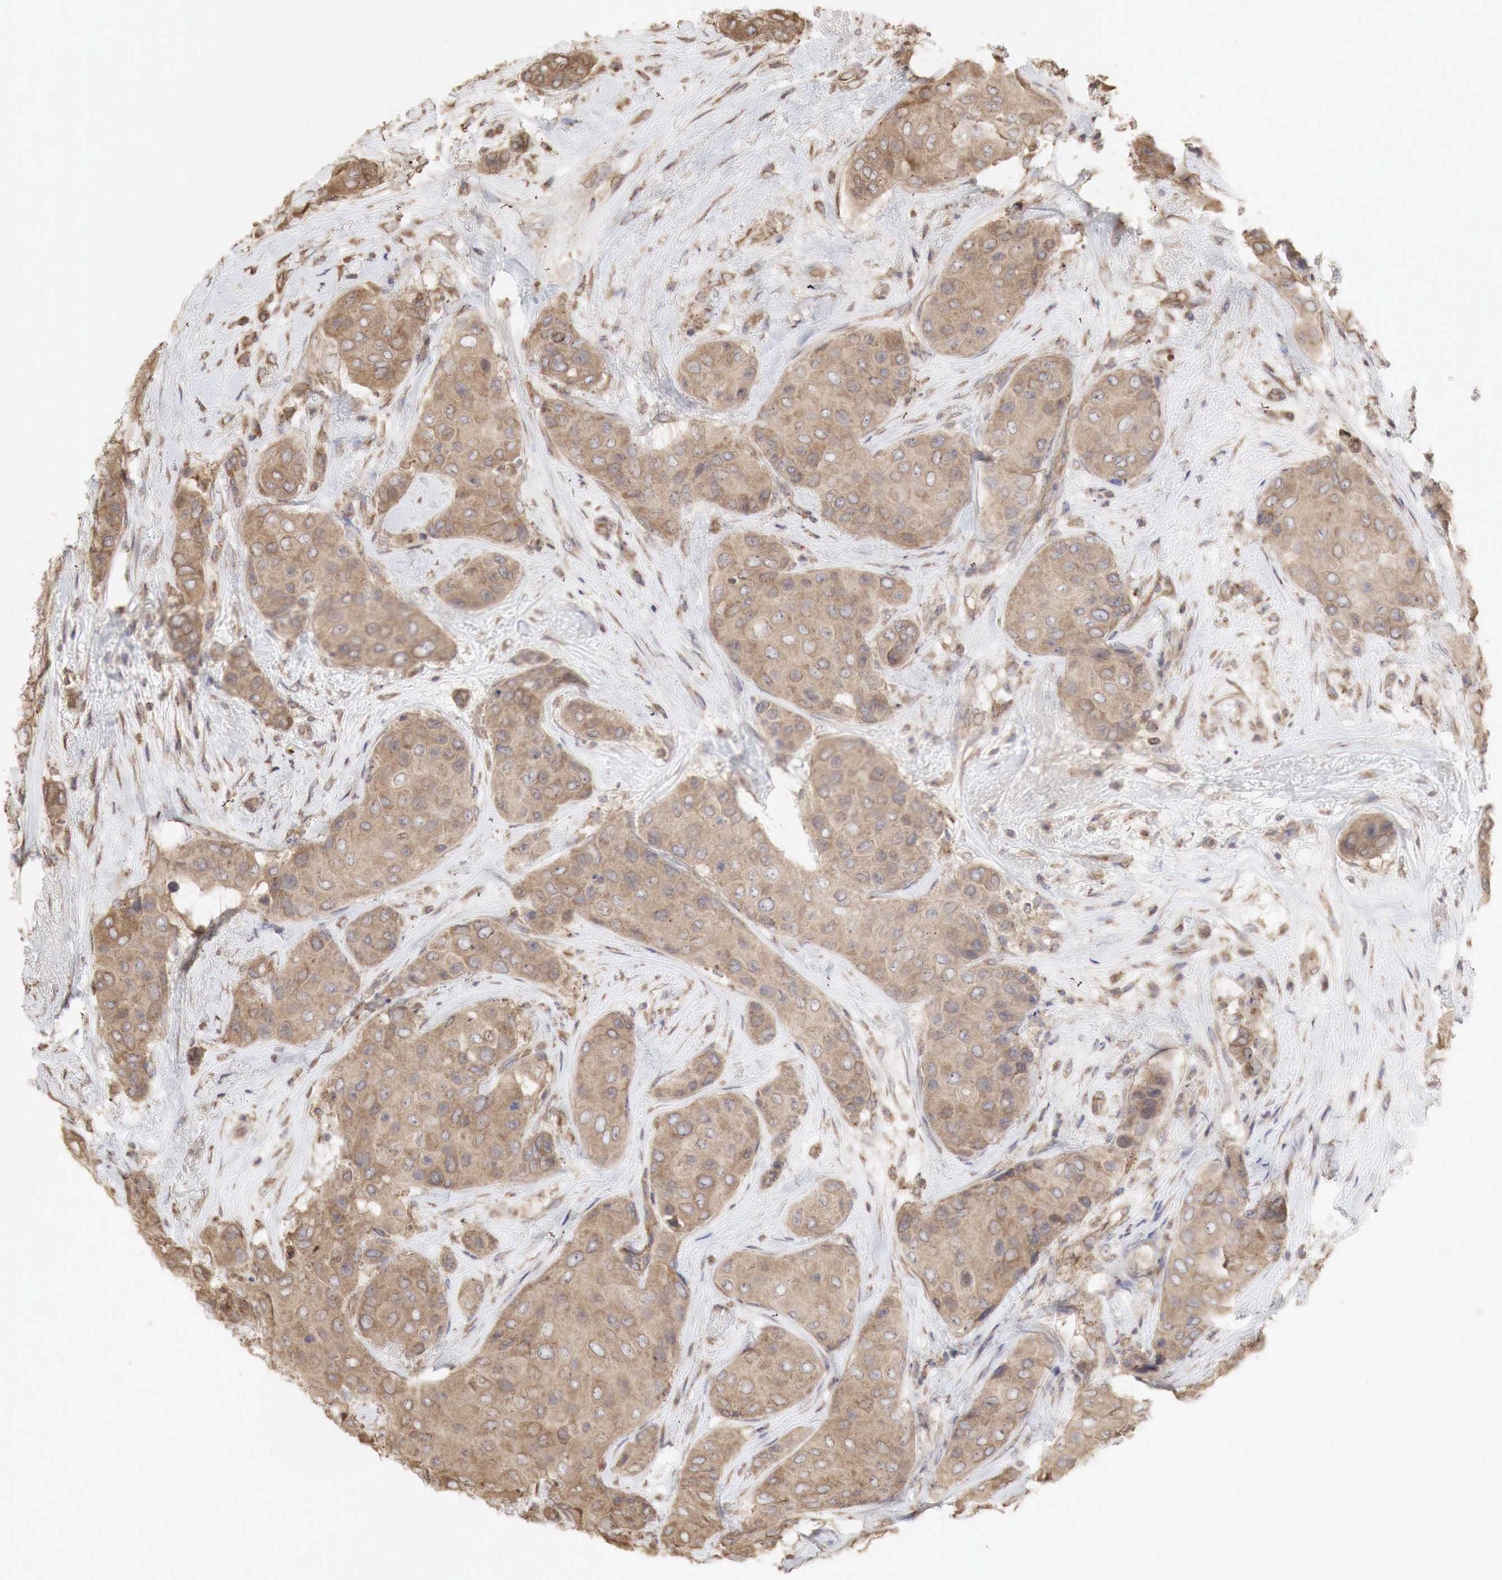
{"staining": {"intensity": "weak", "quantity": ">75%", "location": "cytoplasmic/membranous"}, "tissue": "breast cancer", "cell_type": "Tumor cells", "image_type": "cancer", "snomed": [{"axis": "morphology", "description": "Duct carcinoma"}, {"axis": "topography", "description": "Breast"}], "caption": "Breast invasive ductal carcinoma stained with a protein marker shows weak staining in tumor cells.", "gene": "PABPC5", "patient": {"sex": "female", "age": 68}}